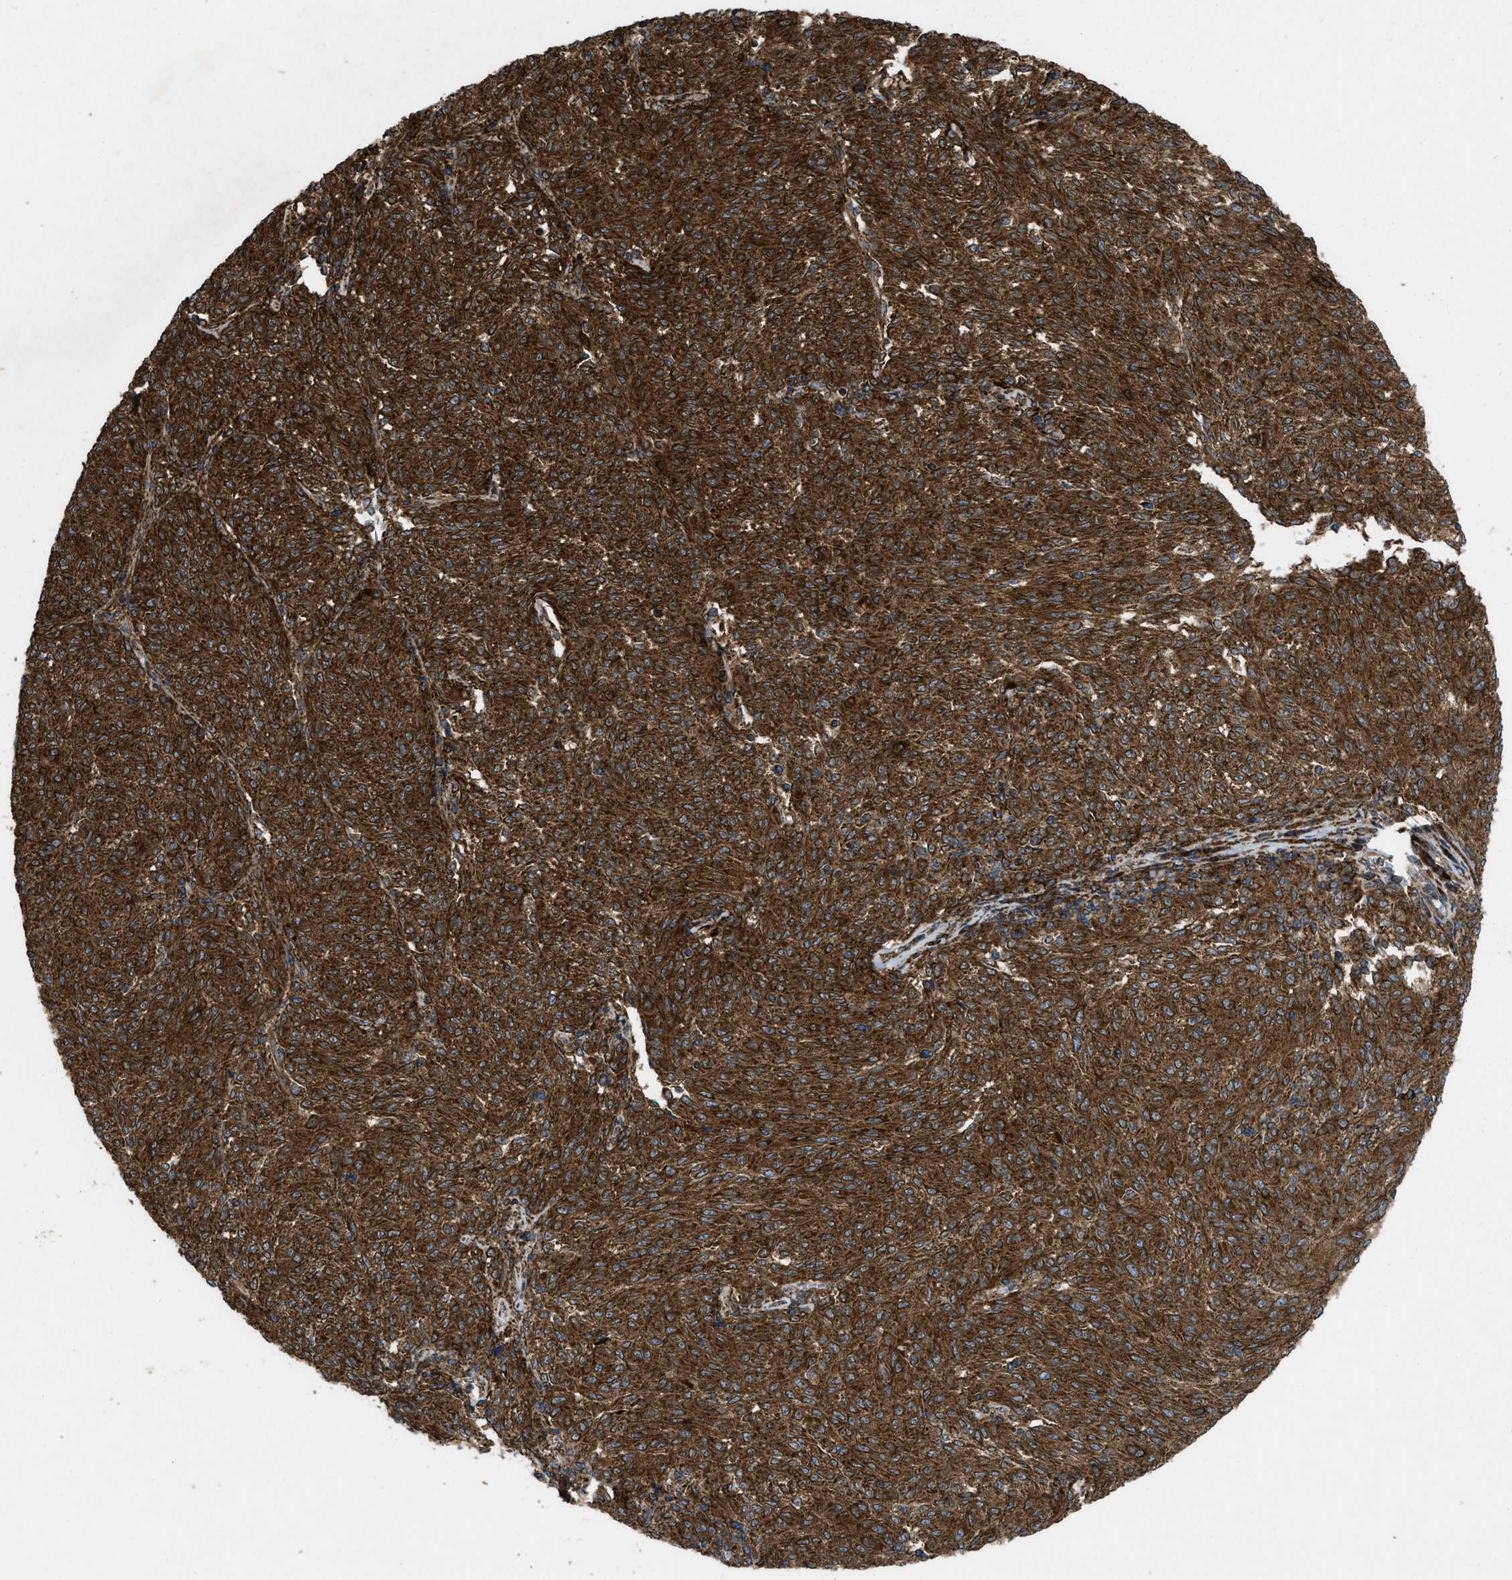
{"staining": {"intensity": "strong", "quantity": ">75%", "location": "cytoplasmic/membranous"}, "tissue": "melanoma", "cell_type": "Tumor cells", "image_type": "cancer", "snomed": [{"axis": "morphology", "description": "Malignant melanoma, NOS"}, {"axis": "topography", "description": "Skin"}], "caption": "This is a micrograph of IHC staining of malignant melanoma, which shows strong positivity in the cytoplasmic/membranous of tumor cells.", "gene": "PER3", "patient": {"sex": "female", "age": 72}}